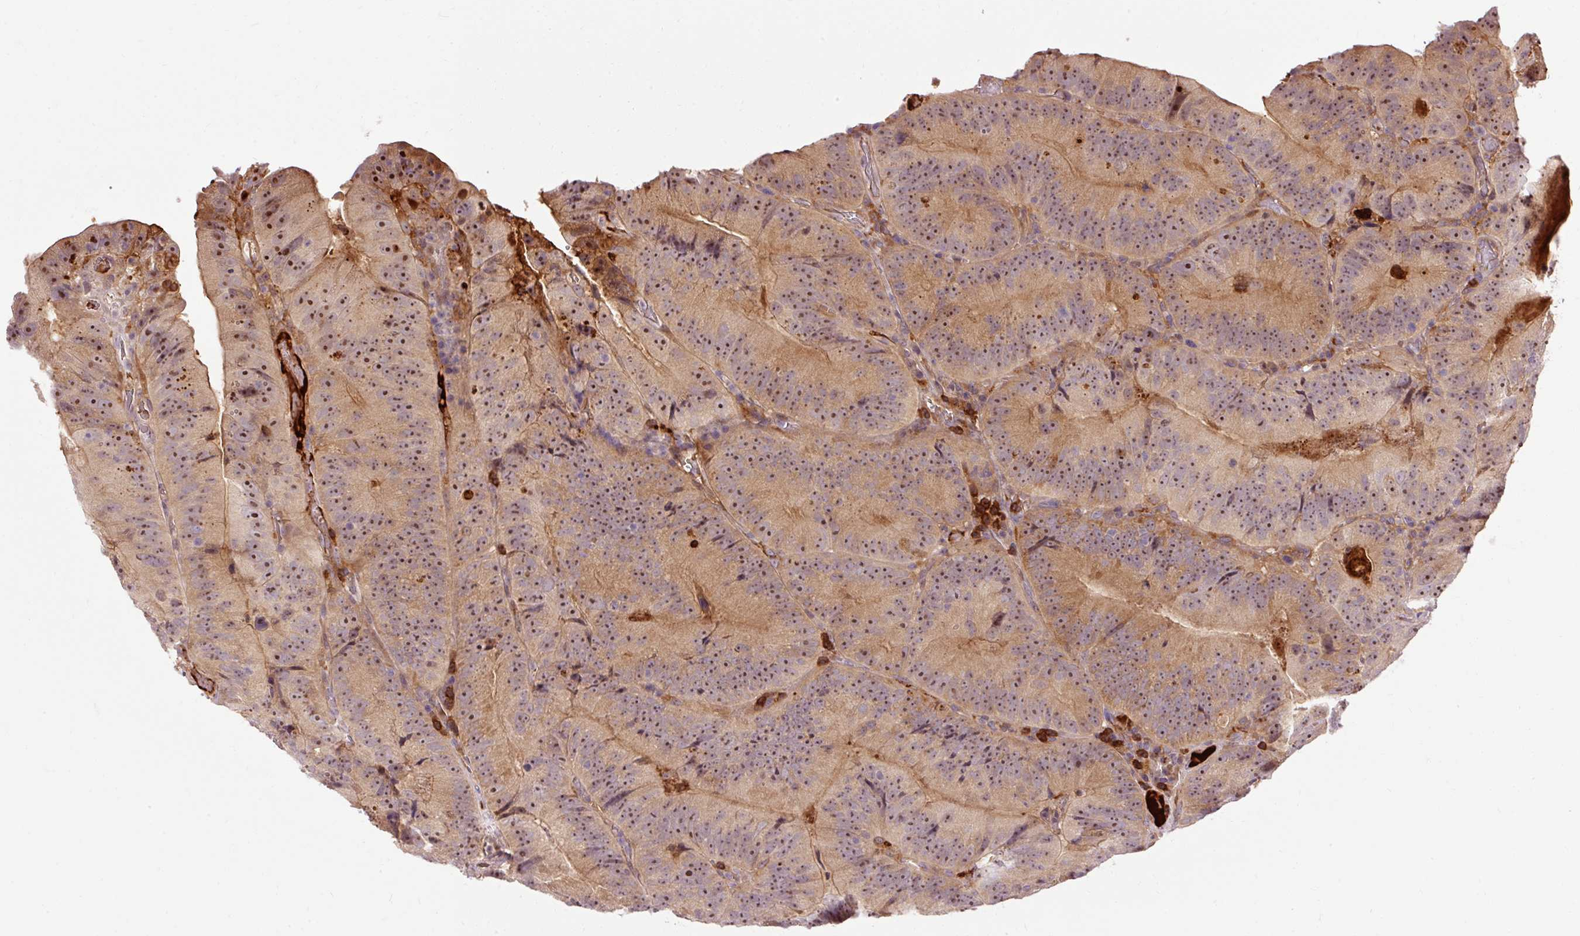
{"staining": {"intensity": "moderate", "quantity": ">75%", "location": "cytoplasmic/membranous,nuclear"}, "tissue": "colorectal cancer", "cell_type": "Tumor cells", "image_type": "cancer", "snomed": [{"axis": "morphology", "description": "Adenocarcinoma, NOS"}, {"axis": "topography", "description": "Colon"}], "caption": "This image exhibits IHC staining of colorectal cancer, with medium moderate cytoplasmic/membranous and nuclear expression in about >75% of tumor cells.", "gene": "CEBPZ", "patient": {"sex": "female", "age": 86}}